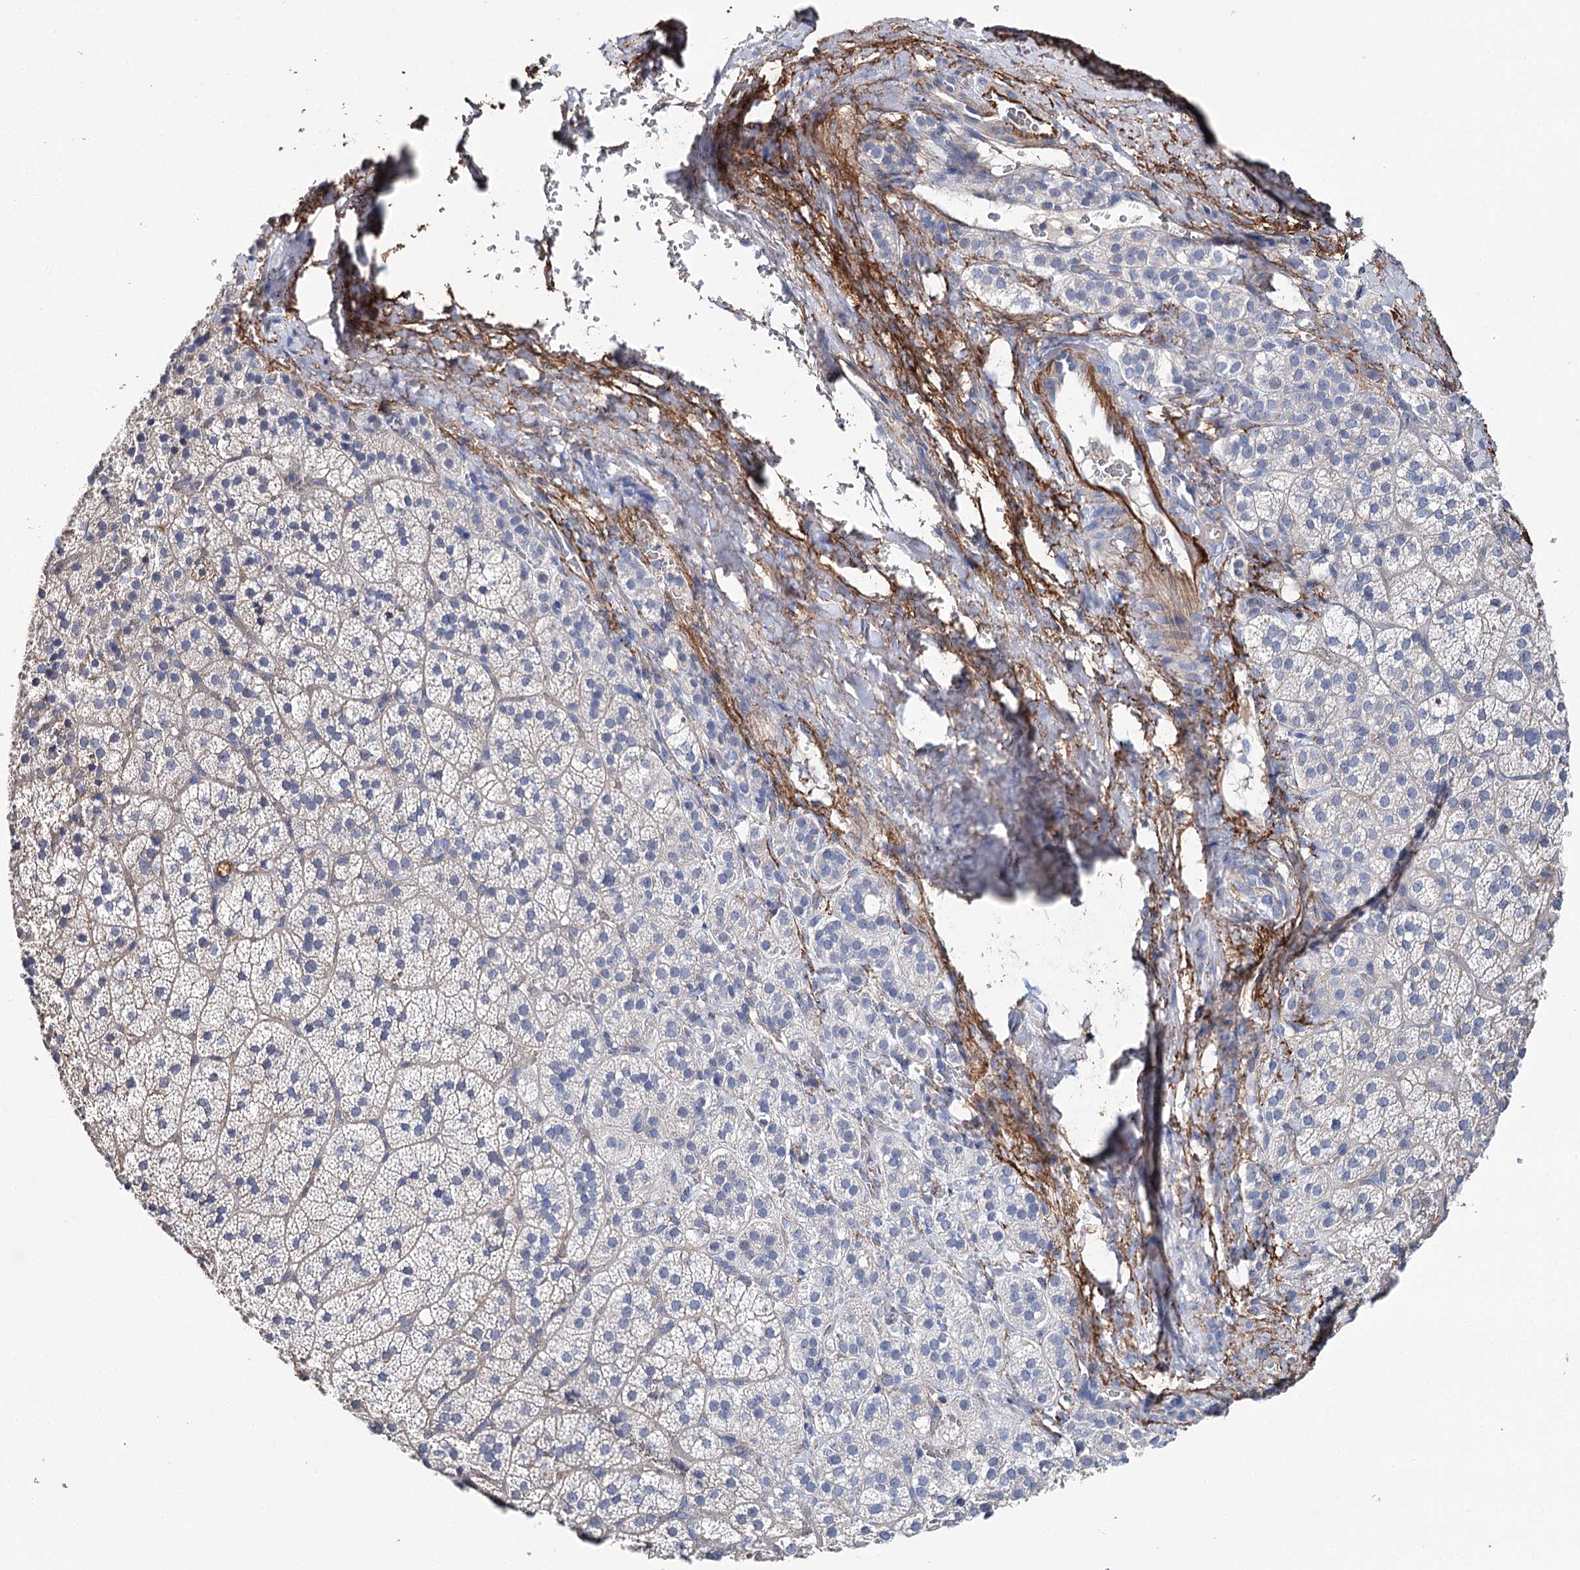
{"staining": {"intensity": "negative", "quantity": "none", "location": "none"}, "tissue": "adrenal gland", "cell_type": "Glandular cells", "image_type": "normal", "snomed": [{"axis": "morphology", "description": "Normal tissue, NOS"}, {"axis": "topography", "description": "Adrenal gland"}], "caption": "Glandular cells show no significant protein expression in normal adrenal gland. (Immunohistochemistry (ihc), brightfield microscopy, high magnification).", "gene": "EPYC", "patient": {"sex": "female", "age": 44}}